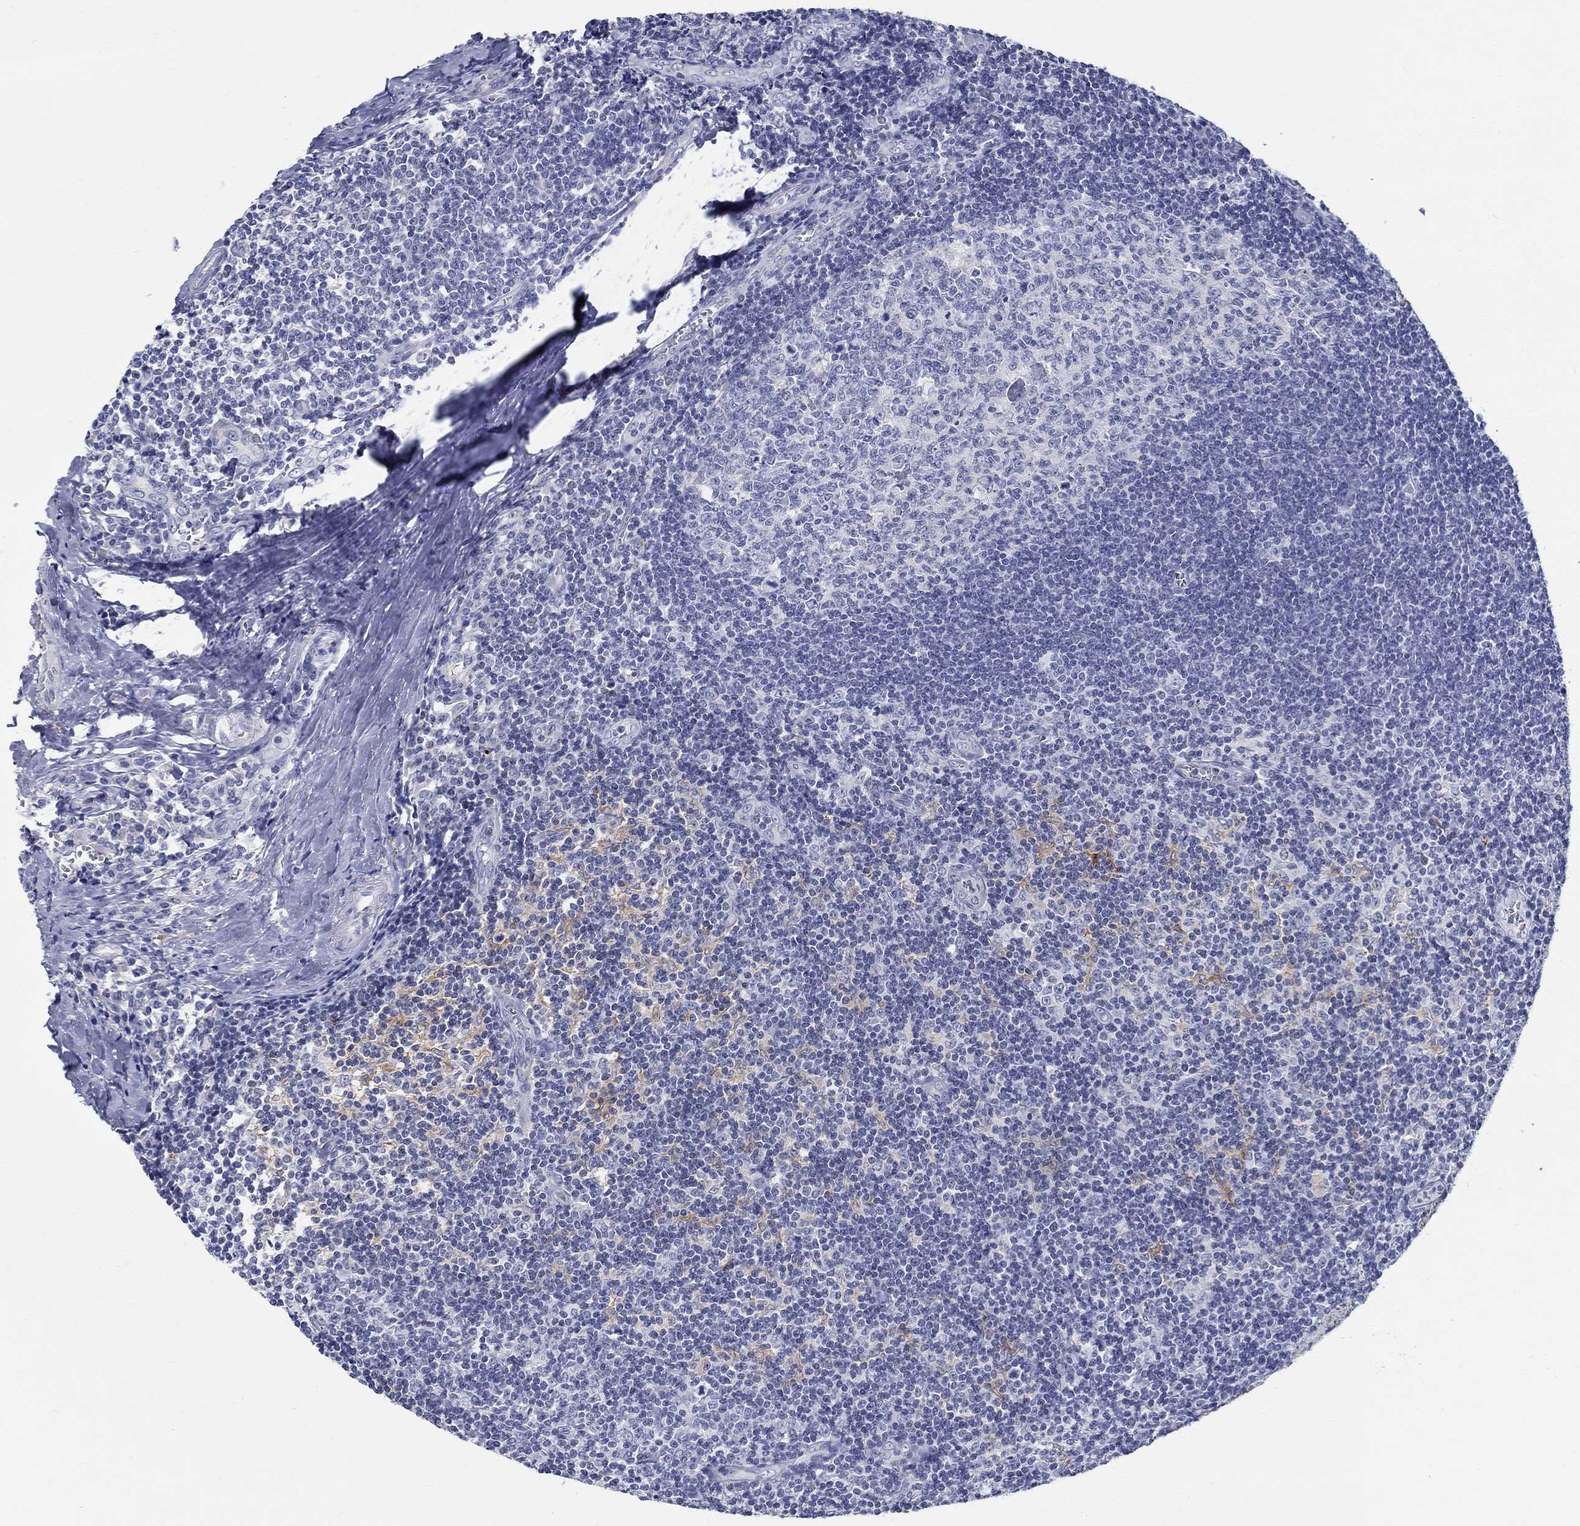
{"staining": {"intensity": "negative", "quantity": "none", "location": "none"}, "tissue": "tonsil", "cell_type": "Germinal center cells", "image_type": "normal", "snomed": [{"axis": "morphology", "description": "Normal tissue, NOS"}, {"axis": "topography", "description": "Tonsil"}], "caption": "DAB (3,3'-diaminobenzidine) immunohistochemical staining of normal tonsil exhibits no significant staining in germinal center cells. (DAB immunohistochemistry with hematoxylin counter stain).", "gene": "SOX2", "patient": {"sex": "male", "age": 33}}